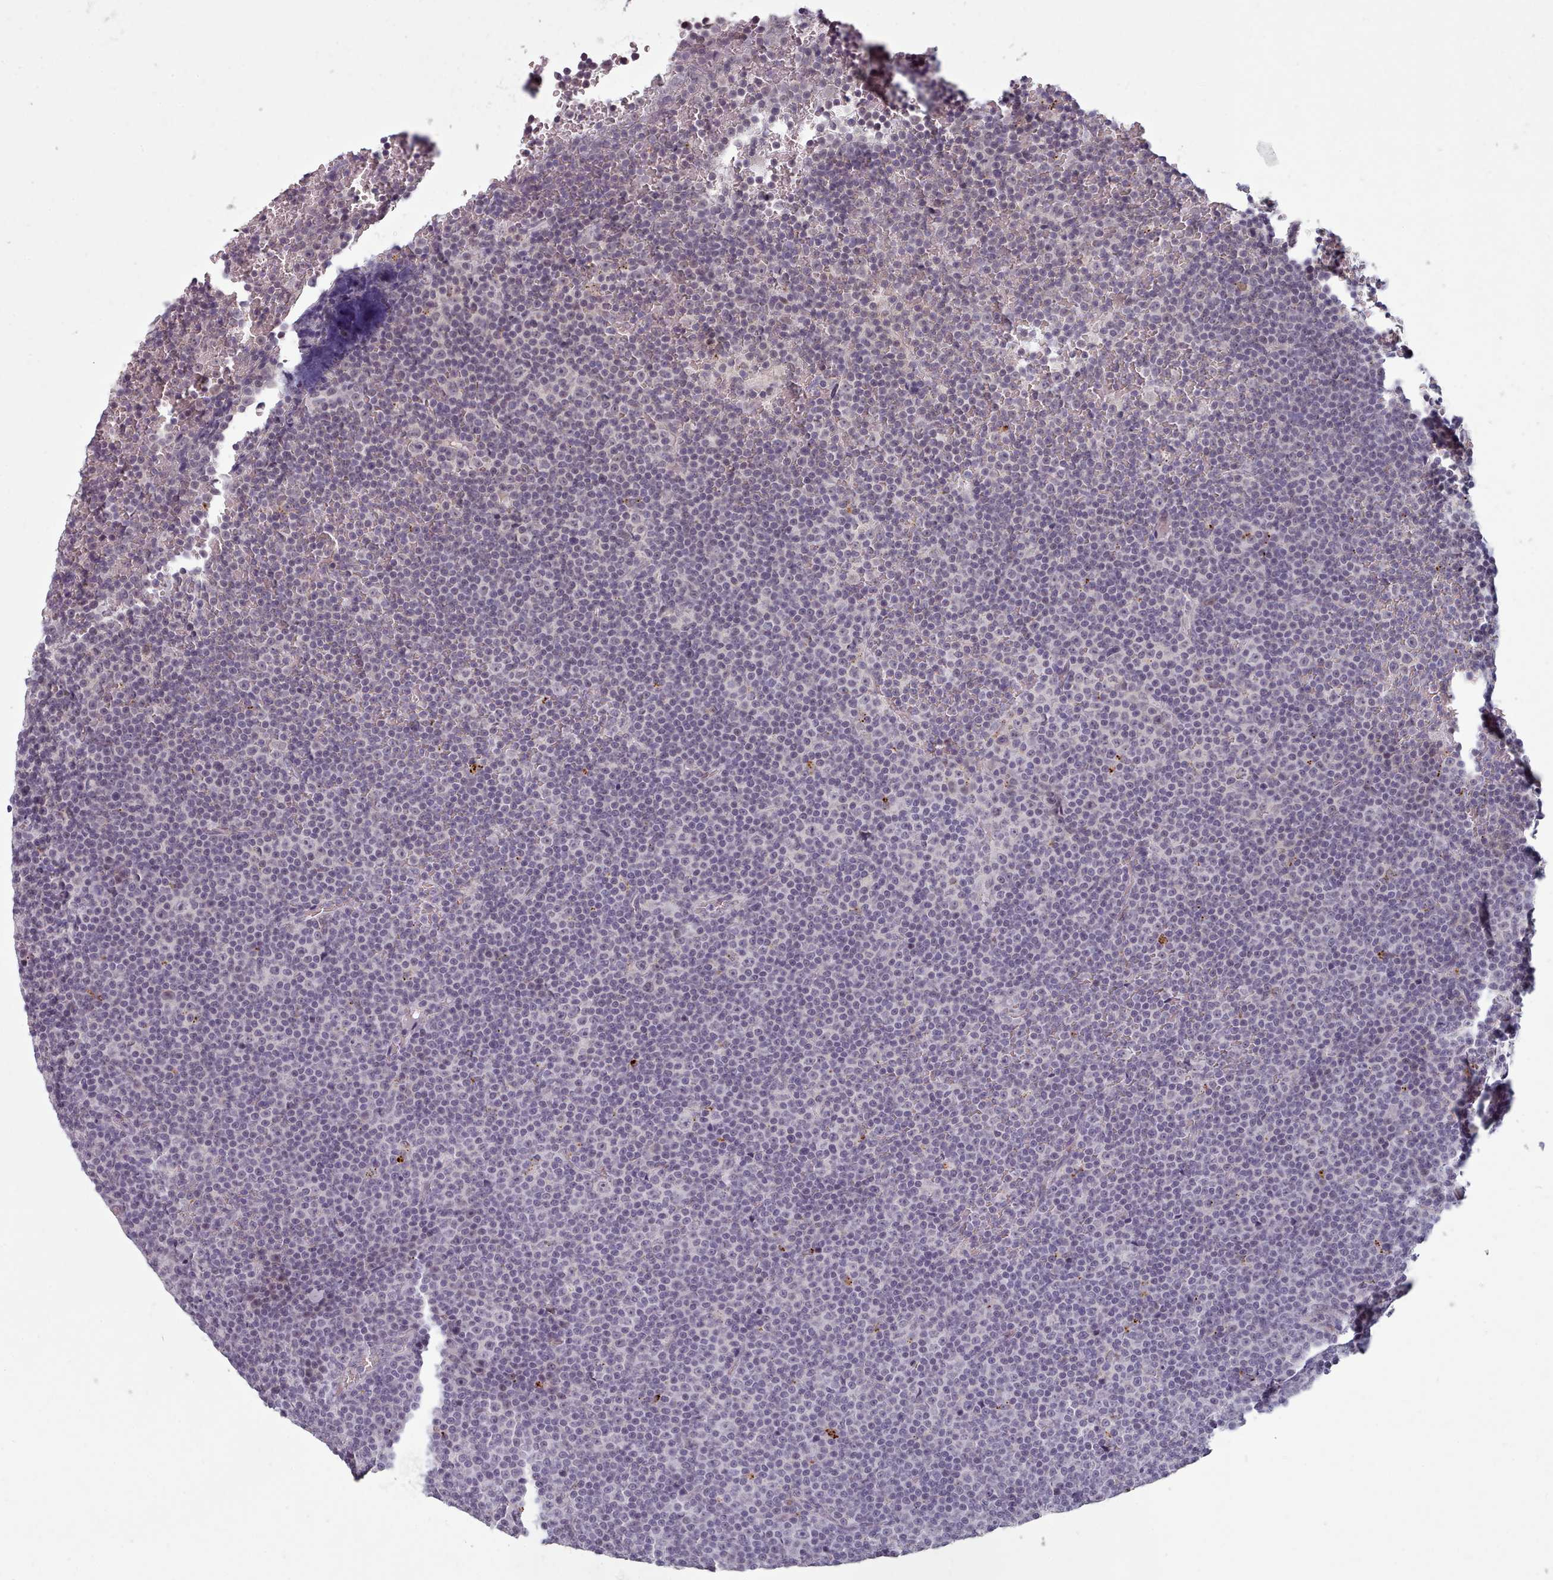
{"staining": {"intensity": "negative", "quantity": "none", "location": "none"}, "tissue": "lymphoma", "cell_type": "Tumor cells", "image_type": "cancer", "snomed": [{"axis": "morphology", "description": "Malignant lymphoma, non-Hodgkin's type, Low grade"}, {"axis": "topography", "description": "Lymph node"}], "caption": "There is no significant staining in tumor cells of low-grade malignant lymphoma, non-Hodgkin's type.", "gene": "PBX4", "patient": {"sex": "female", "age": 67}}